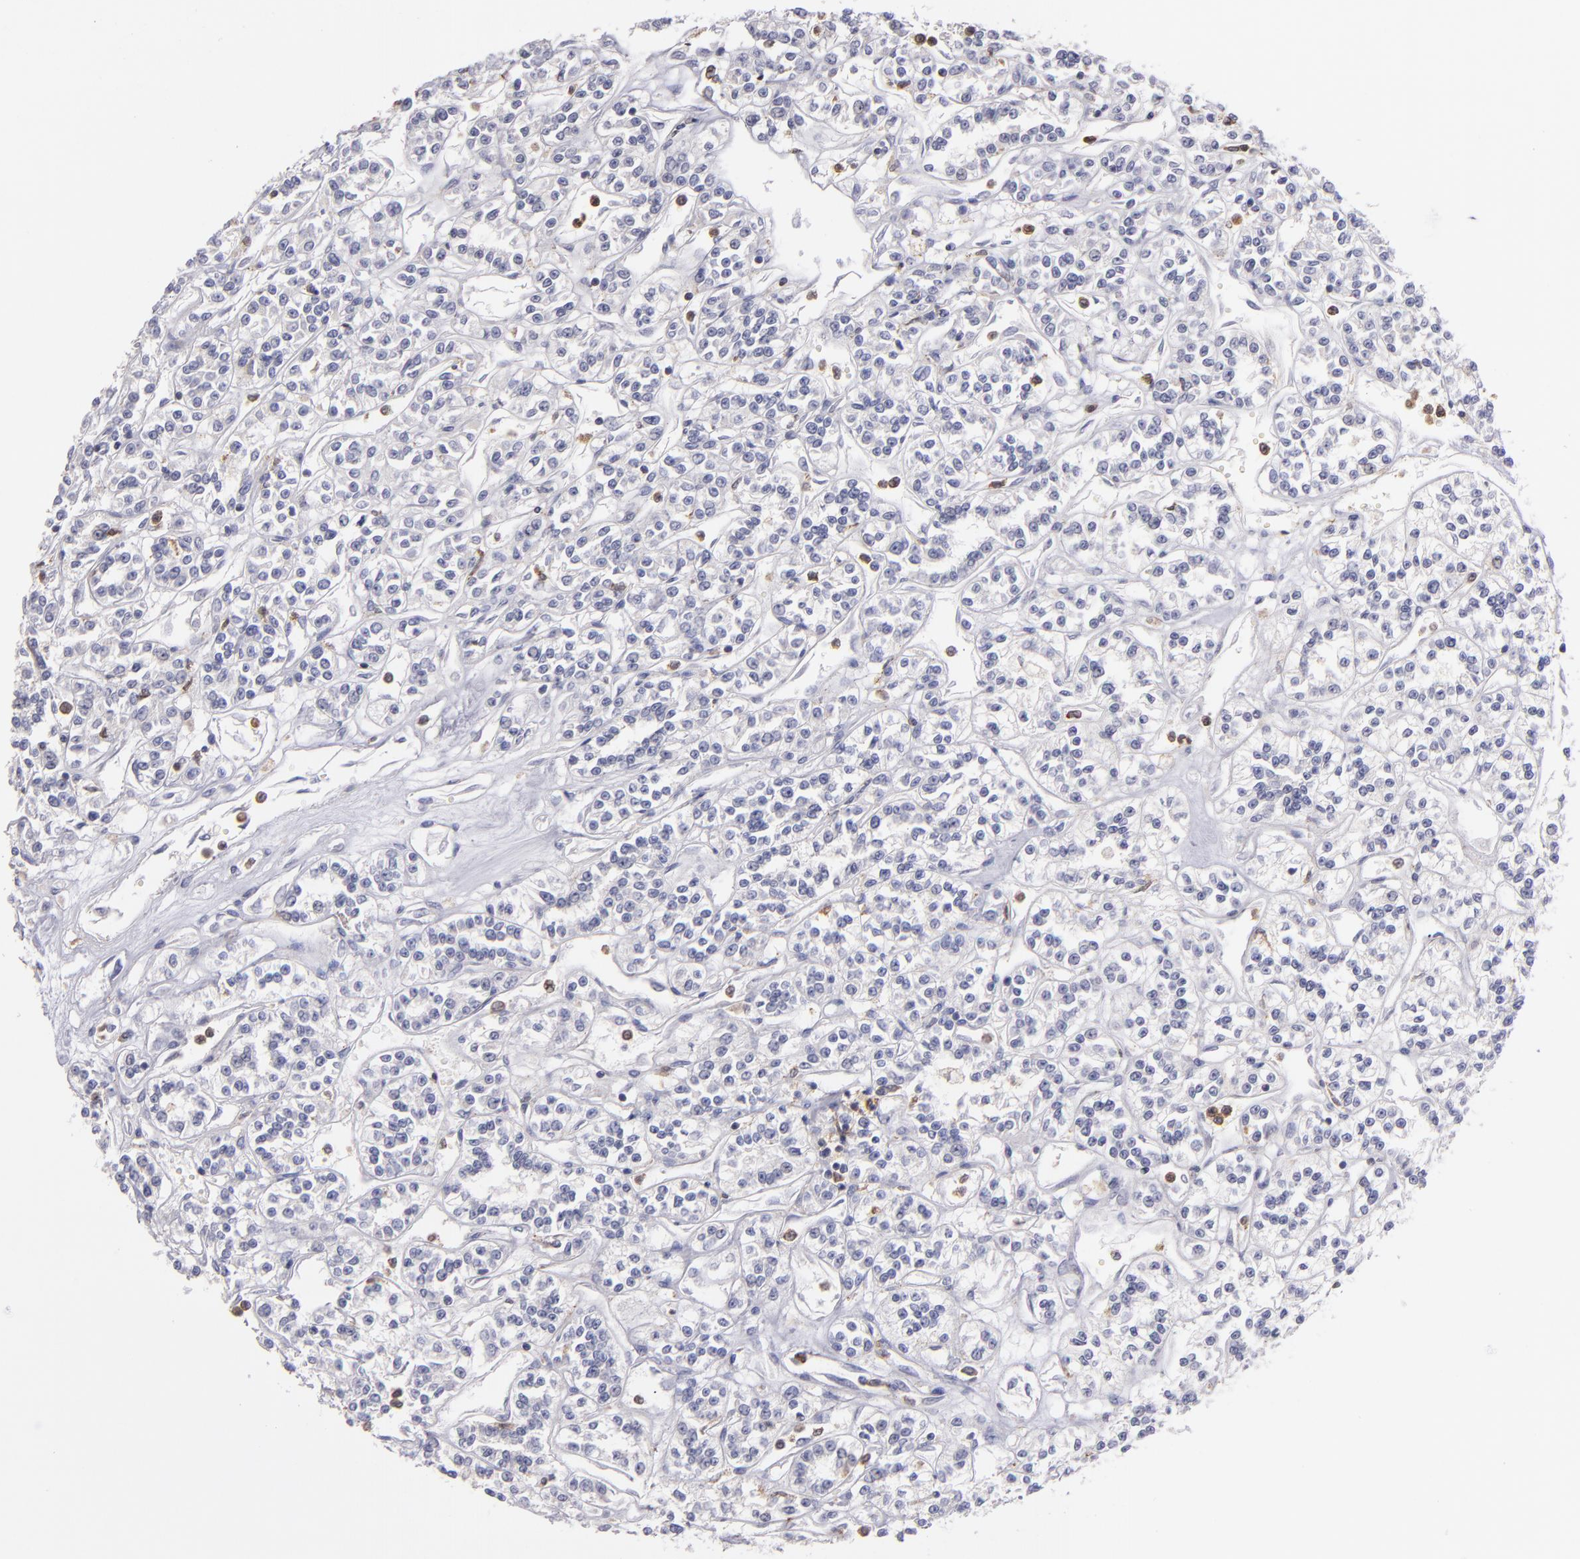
{"staining": {"intensity": "negative", "quantity": "none", "location": "none"}, "tissue": "renal cancer", "cell_type": "Tumor cells", "image_type": "cancer", "snomed": [{"axis": "morphology", "description": "Adenocarcinoma, NOS"}, {"axis": "topography", "description": "Kidney"}], "caption": "Immunohistochemistry image of neoplastic tissue: human renal cancer stained with DAB (3,3'-diaminobenzidine) reveals no significant protein expression in tumor cells. (DAB immunohistochemistry visualized using brightfield microscopy, high magnification).", "gene": "PRKCD", "patient": {"sex": "female", "age": 76}}